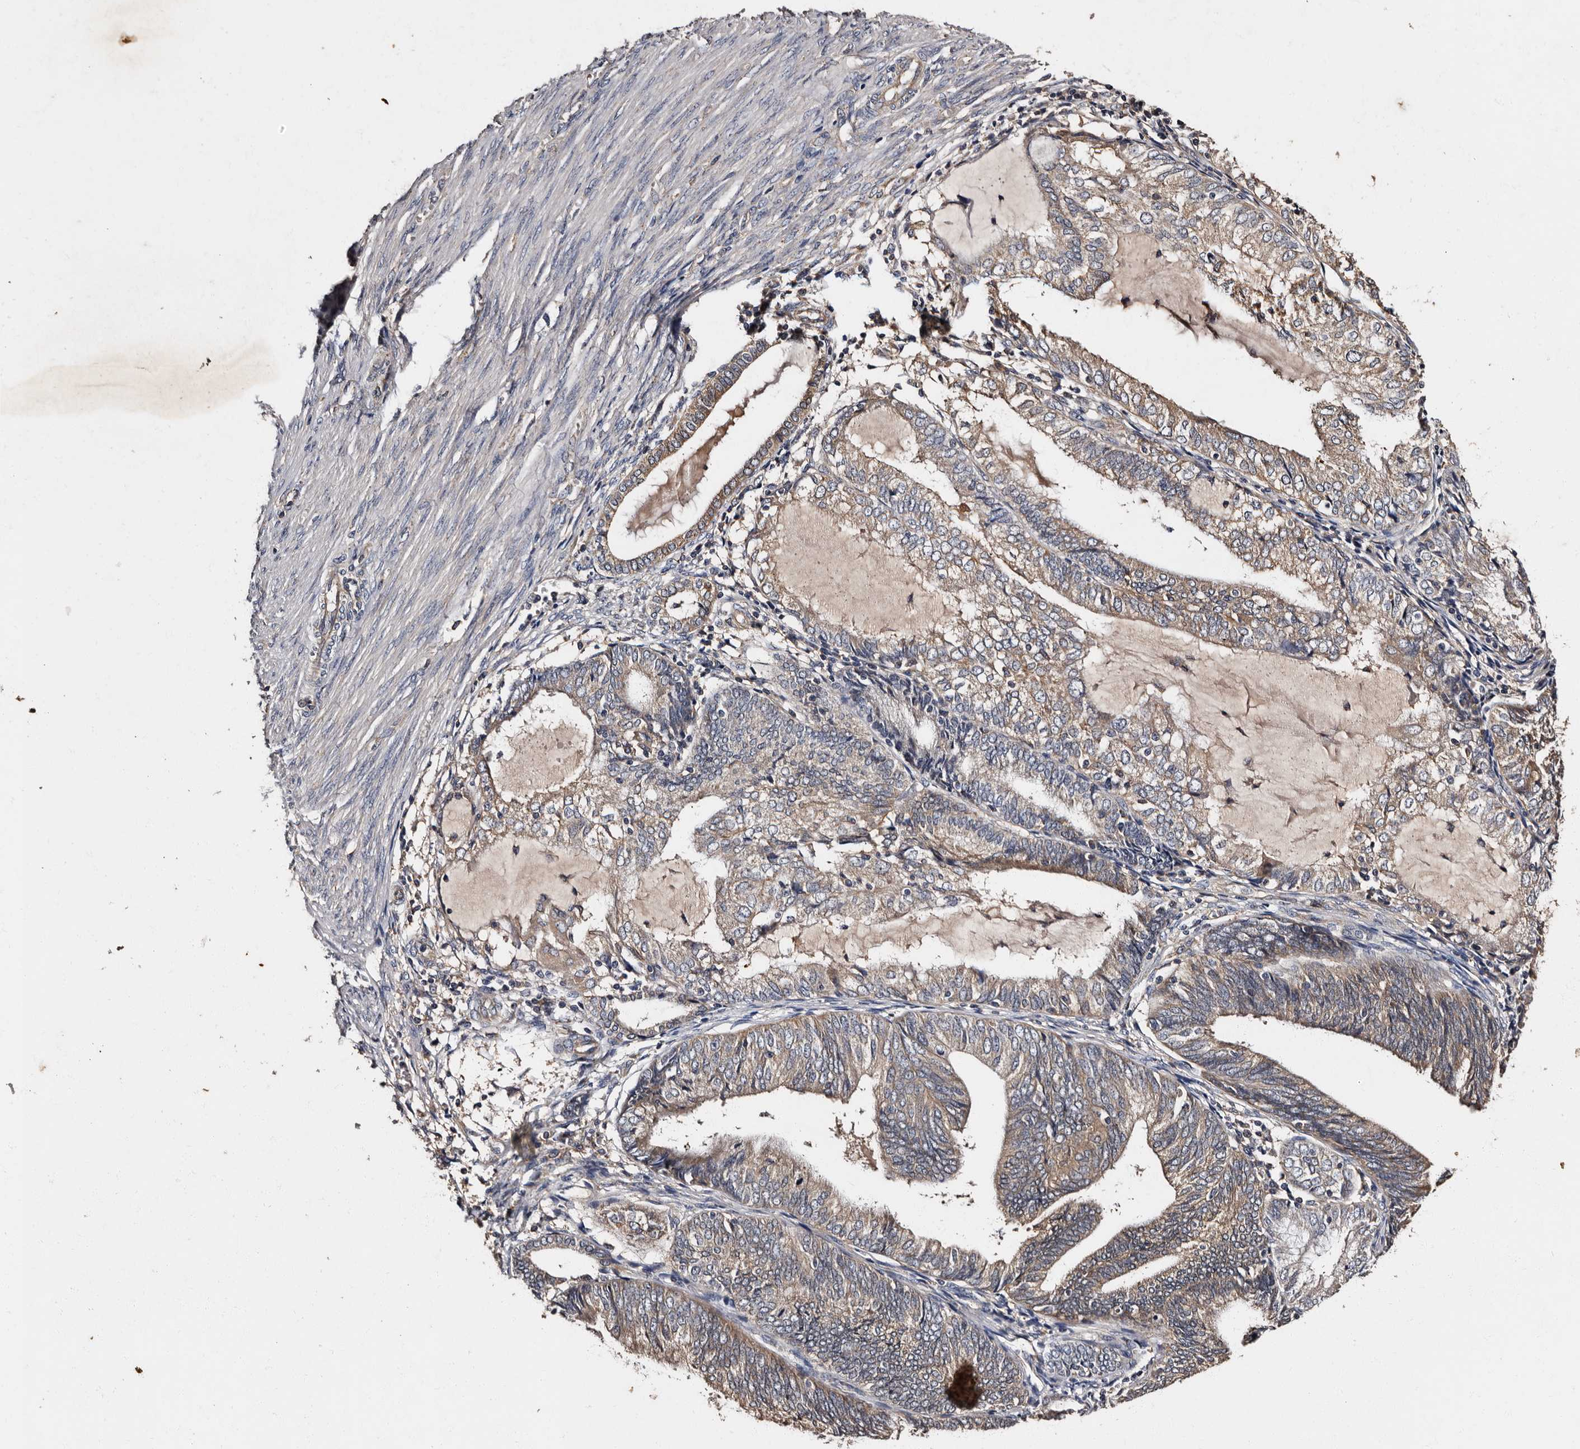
{"staining": {"intensity": "moderate", "quantity": "25%-75%", "location": "cytoplasmic/membranous"}, "tissue": "endometrial cancer", "cell_type": "Tumor cells", "image_type": "cancer", "snomed": [{"axis": "morphology", "description": "Adenocarcinoma, NOS"}, {"axis": "topography", "description": "Endometrium"}], "caption": "Brown immunohistochemical staining in endometrial adenocarcinoma reveals moderate cytoplasmic/membranous positivity in about 25%-75% of tumor cells.", "gene": "ADCK5", "patient": {"sex": "female", "age": 81}}